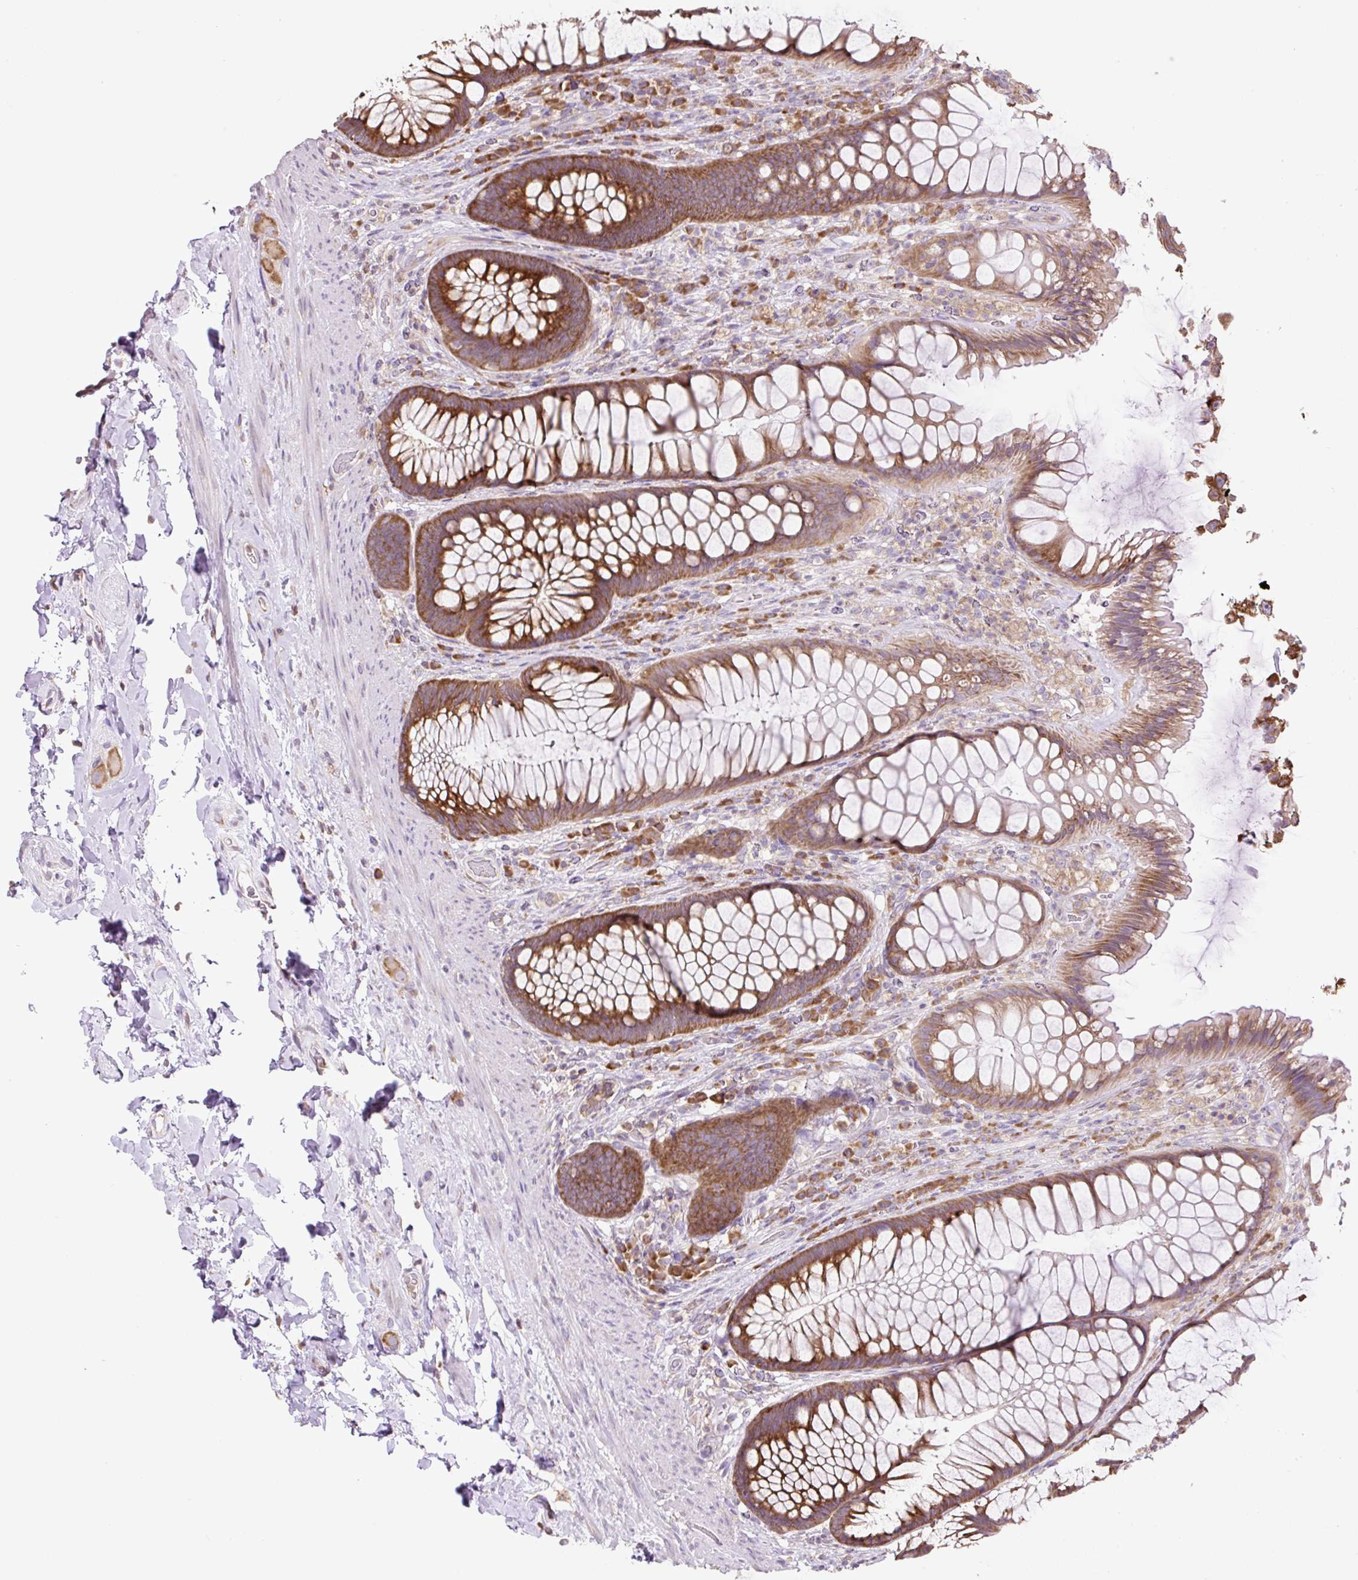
{"staining": {"intensity": "moderate", "quantity": ">75%", "location": "cytoplasmic/membranous"}, "tissue": "rectum", "cell_type": "Glandular cells", "image_type": "normal", "snomed": [{"axis": "morphology", "description": "Normal tissue, NOS"}, {"axis": "topography", "description": "Rectum"}], "caption": "Immunohistochemical staining of benign rectum shows moderate cytoplasmic/membranous protein positivity in about >75% of glandular cells. (Brightfield microscopy of DAB IHC at high magnification).", "gene": "RPS23", "patient": {"sex": "male", "age": 53}}